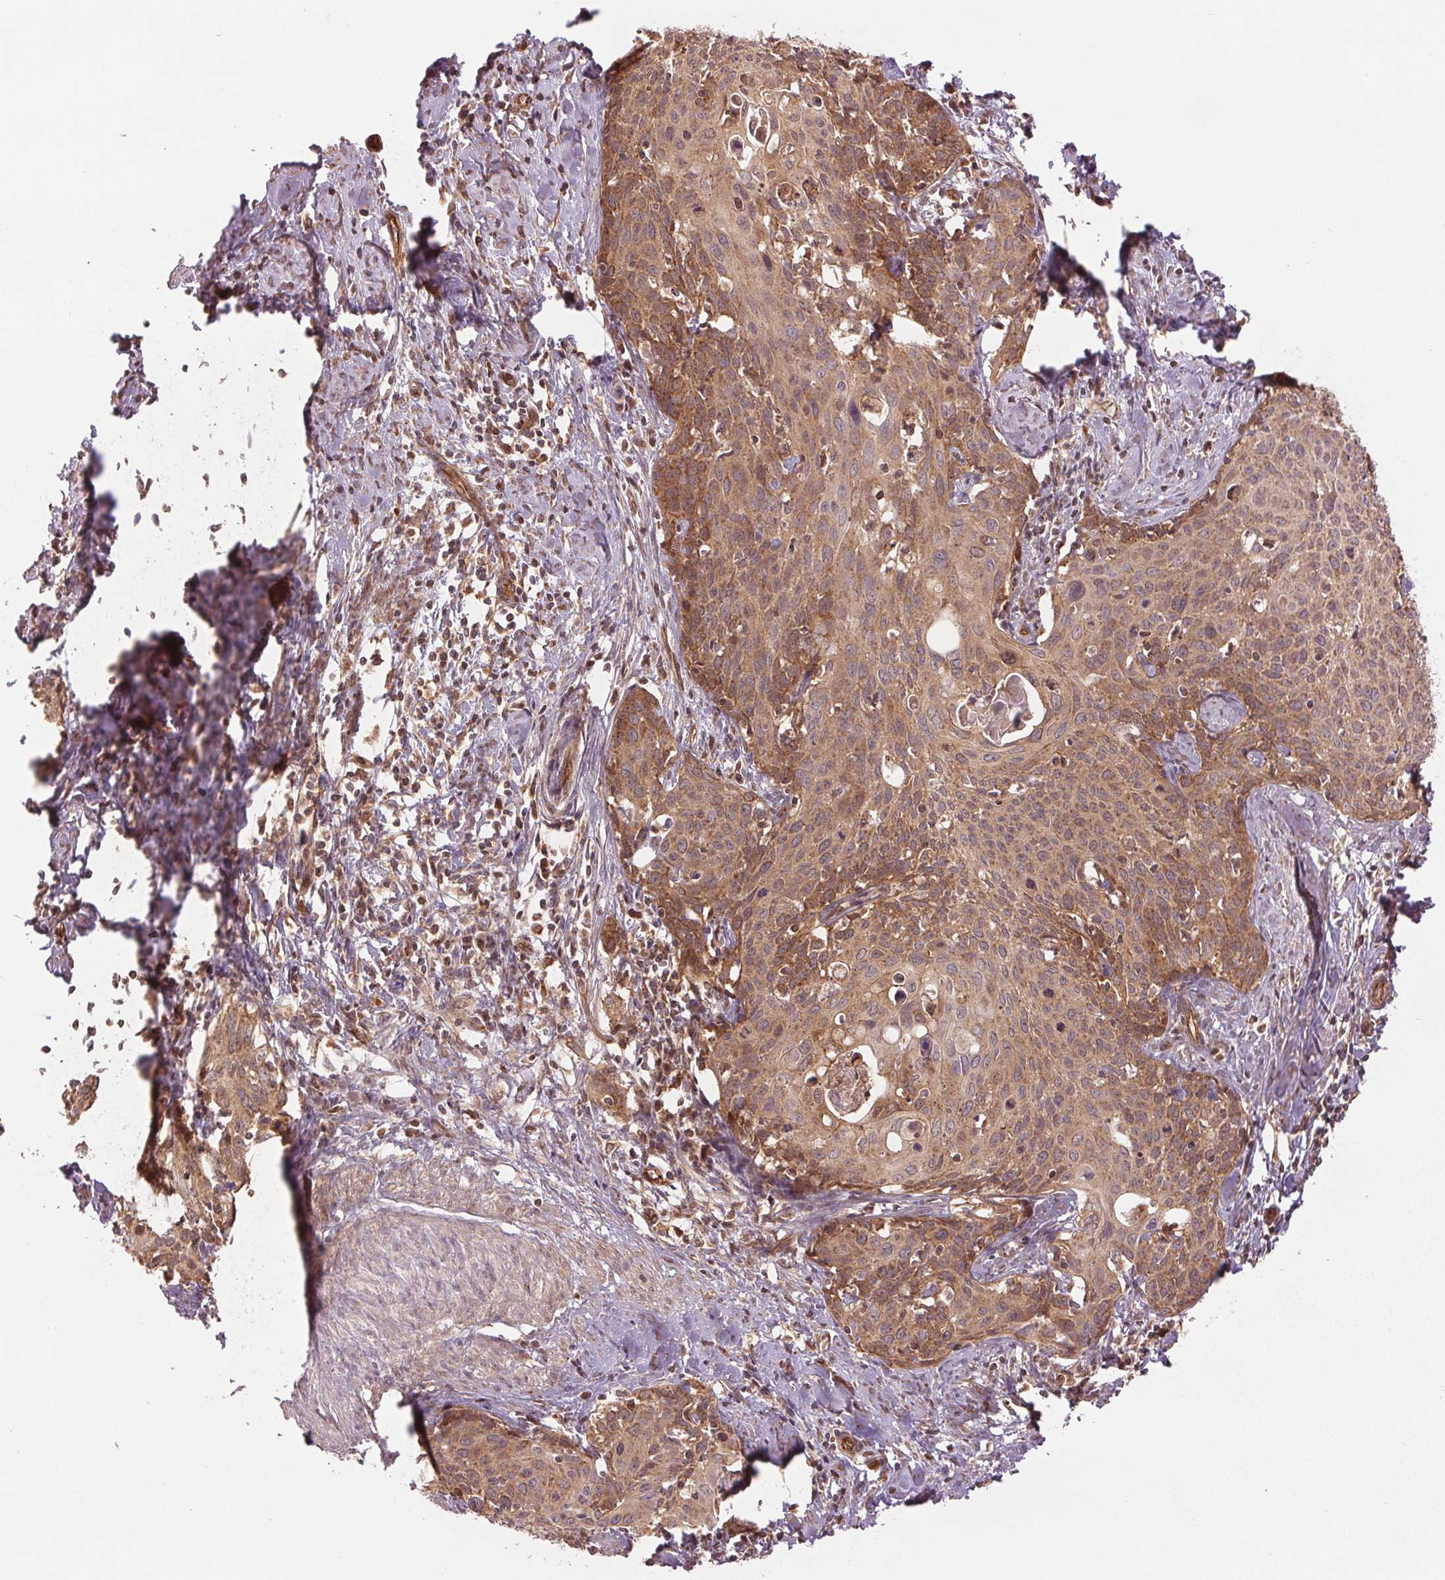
{"staining": {"intensity": "moderate", "quantity": ">75%", "location": "cytoplasmic/membranous"}, "tissue": "cervical cancer", "cell_type": "Tumor cells", "image_type": "cancer", "snomed": [{"axis": "morphology", "description": "Squamous cell carcinoma, NOS"}, {"axis": "topography", "description": "Cervix"}], "caption": "Immunohistochemical staining of cervical cancer (squamous cell carcinoma) reveals moderate cytoplasmic/membranous protein expression in about >75% of tumor cells.", "gene": "STARD7", "patient": {"sex": "female", "age": 62}}